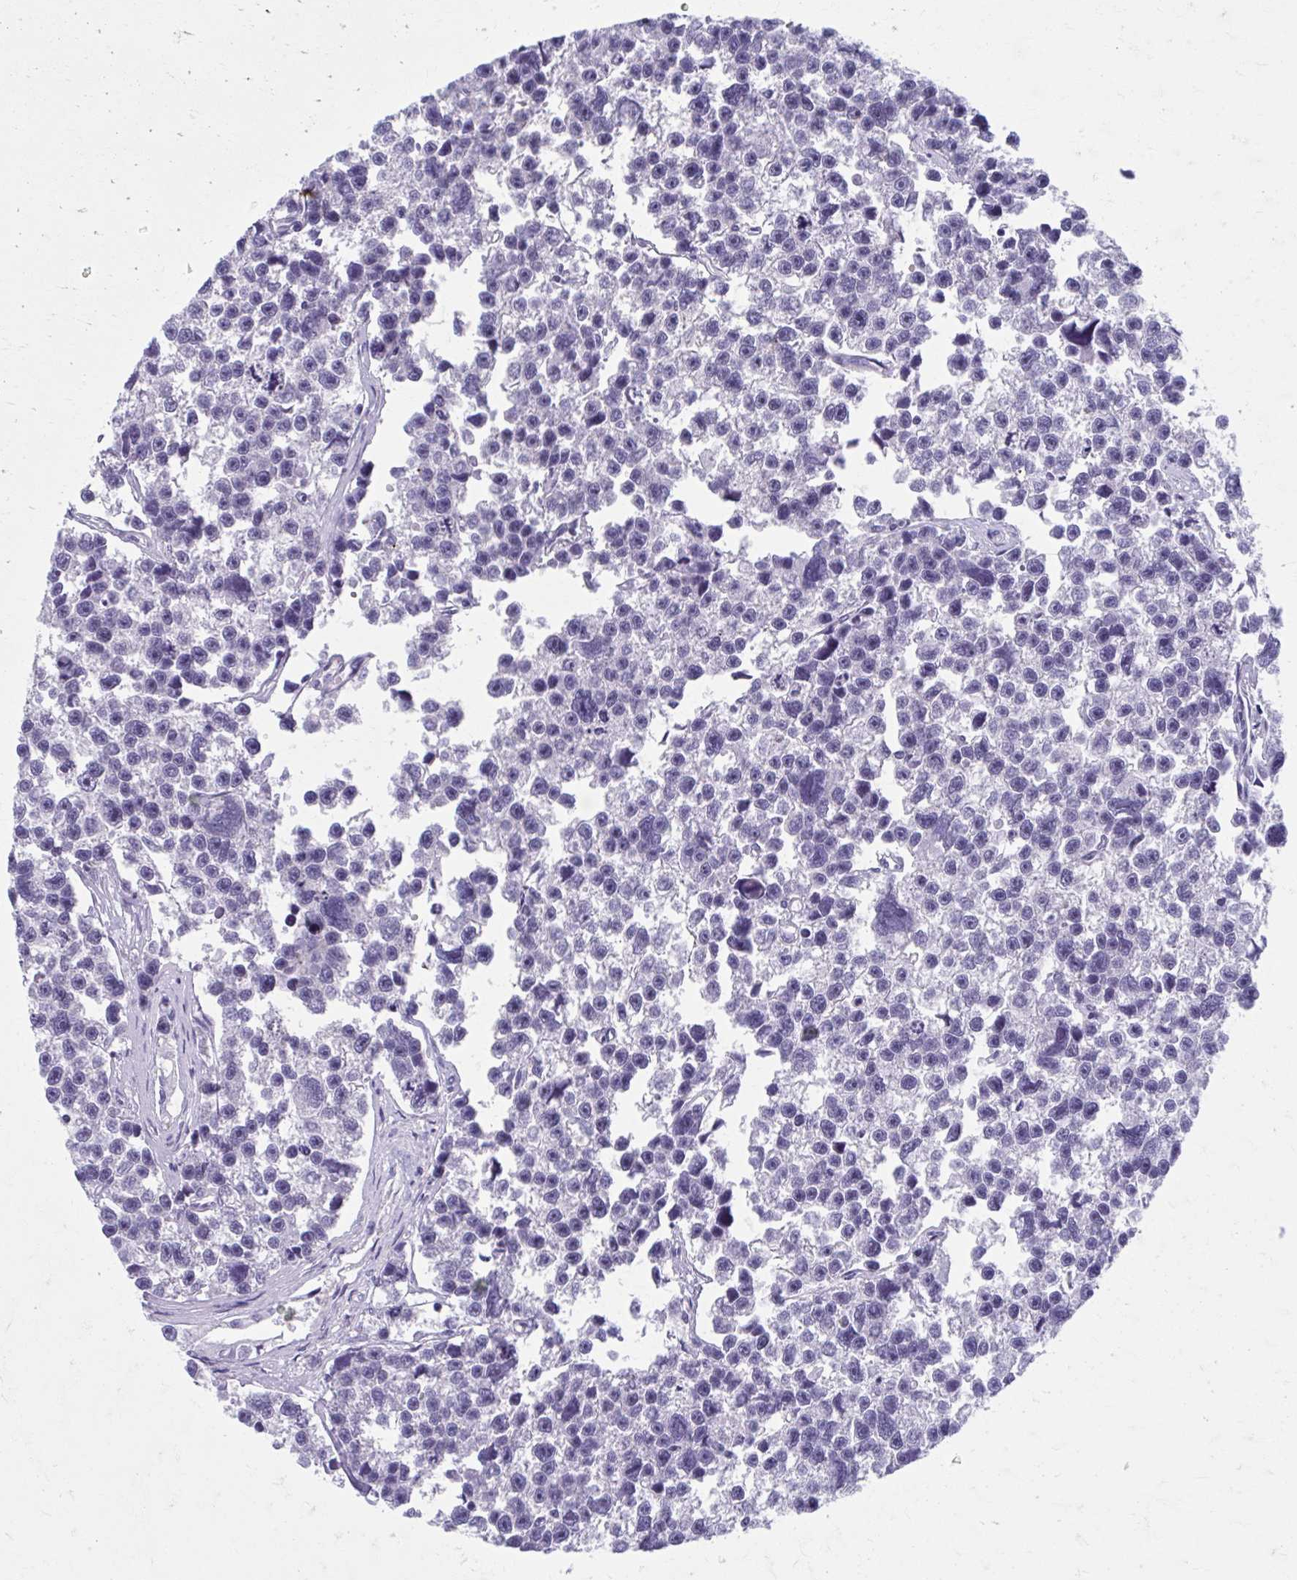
{"staining": {"intensity": "negative", "quantity": "none", "location": "none"}, "tissue": "testis cancer", "cell_type": "Tumor cells", "image_type": "cancer", "snomed": [{"axis": "morphology", "description": "Seminoma, NOS"}, {"axis": "topography", "description": "Testis"}], "caption": "This photomicrograph is of testis seminoma stained with IHC to label a protein in brown with the nuclei are counter-stained blue. There is no positivity in tumor cells. Nuclei are stained in blue.", "gene": "CCDC105", "patient": {"sex": "male", "age": 26}}